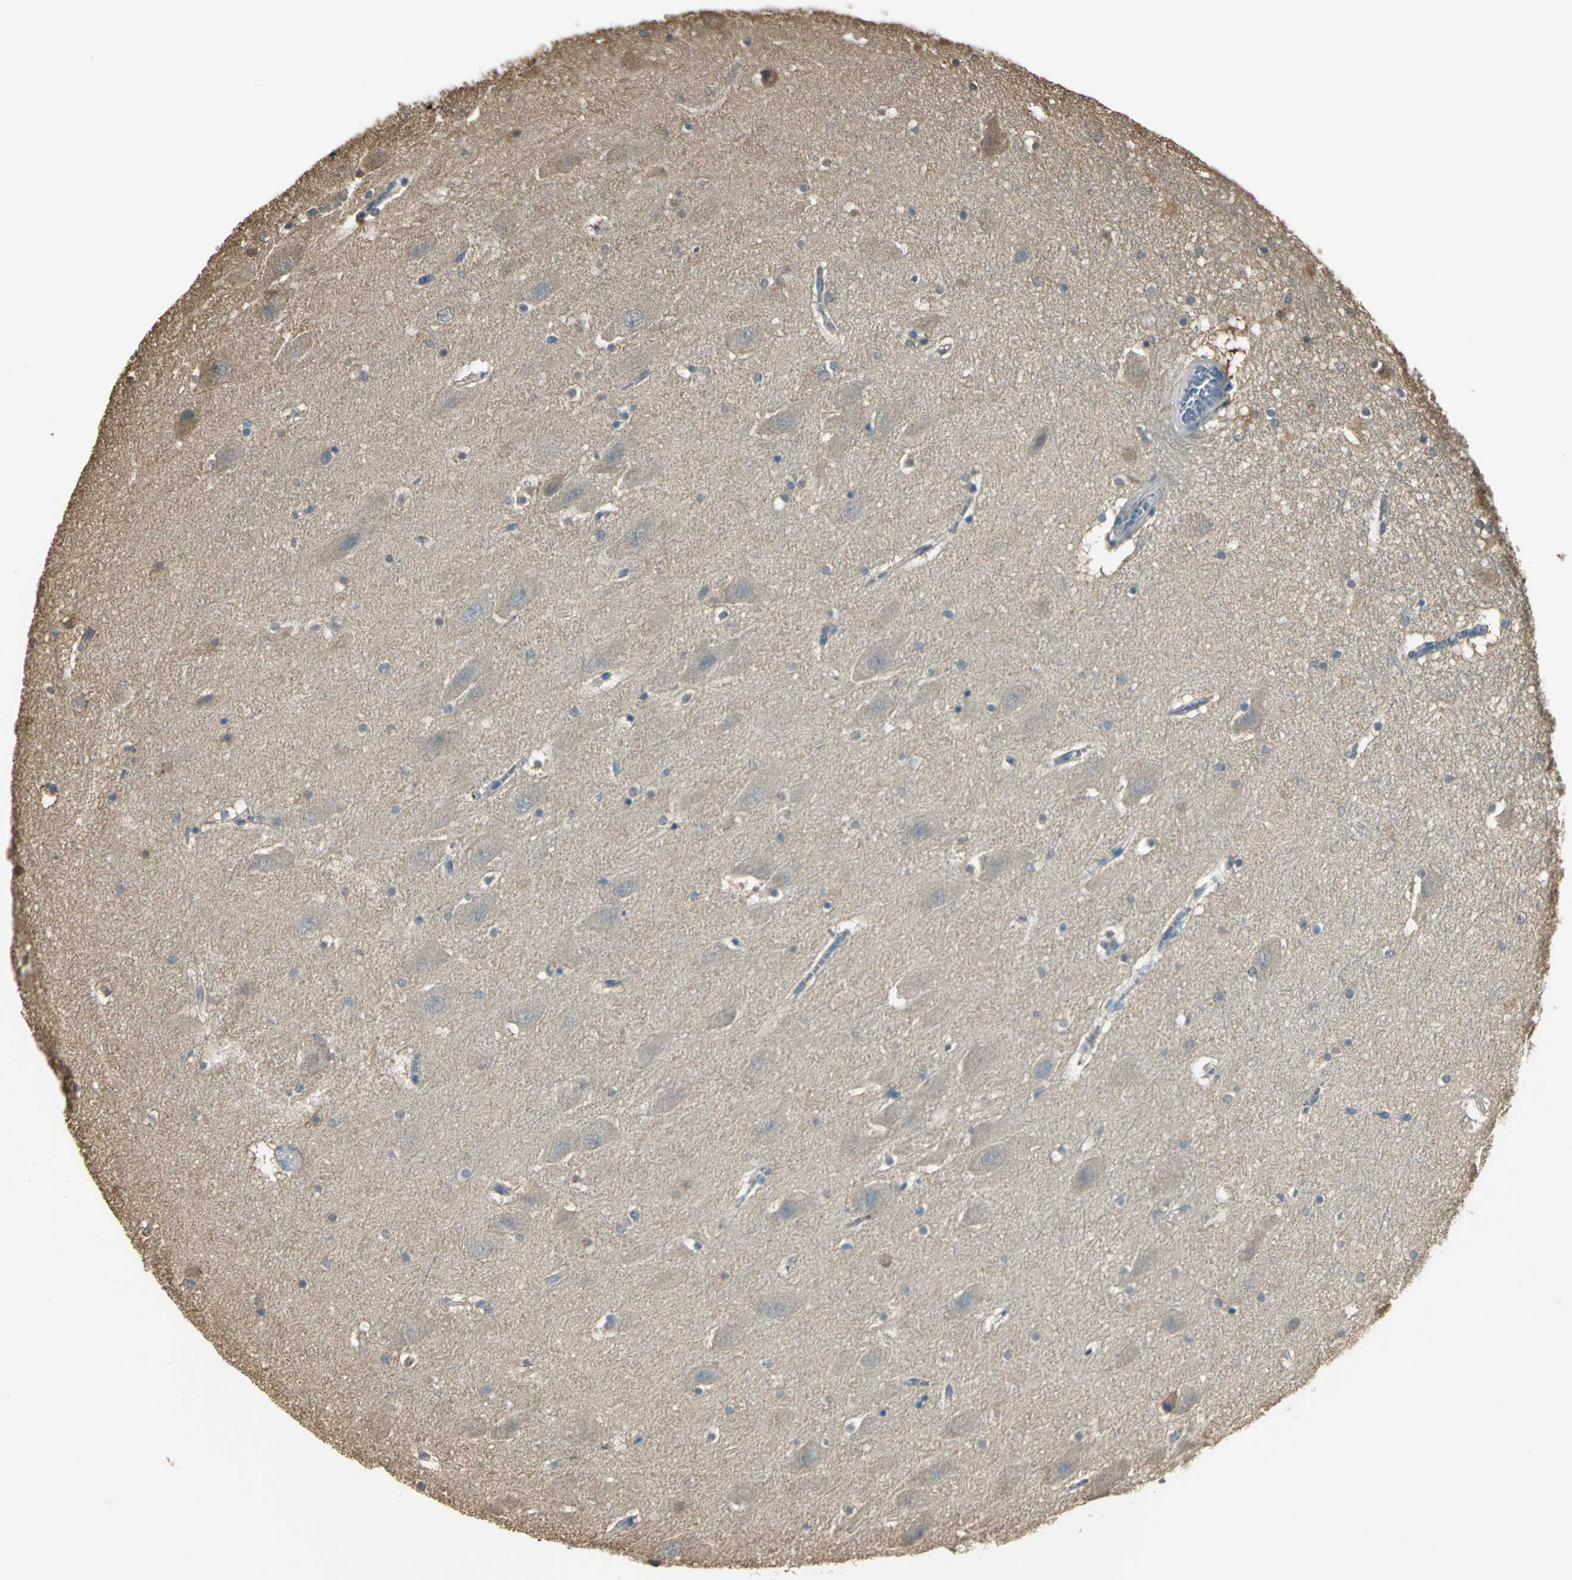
{"staining": {"intensity": "weak", "quantity": ">75%", "location": "cytoplasmic/membranous"}, "tissue": "hippocampus", "cell_type": "Glial cells", "image_type": "normal", "snomed": [{"axis": "morphology", "description": "Normal tissue, NOS"}, {"axis": "topography", "description": "Hippocampus"}], "caption": "Immunohistochemical staining of unremarkable hippocampus exhibits >75% levels of weak cytoplasmic/membranous protein staining in approximately >75% of glial cells.", "gene": "PARK7", "patient": {"sex": "male", "age": 45}}